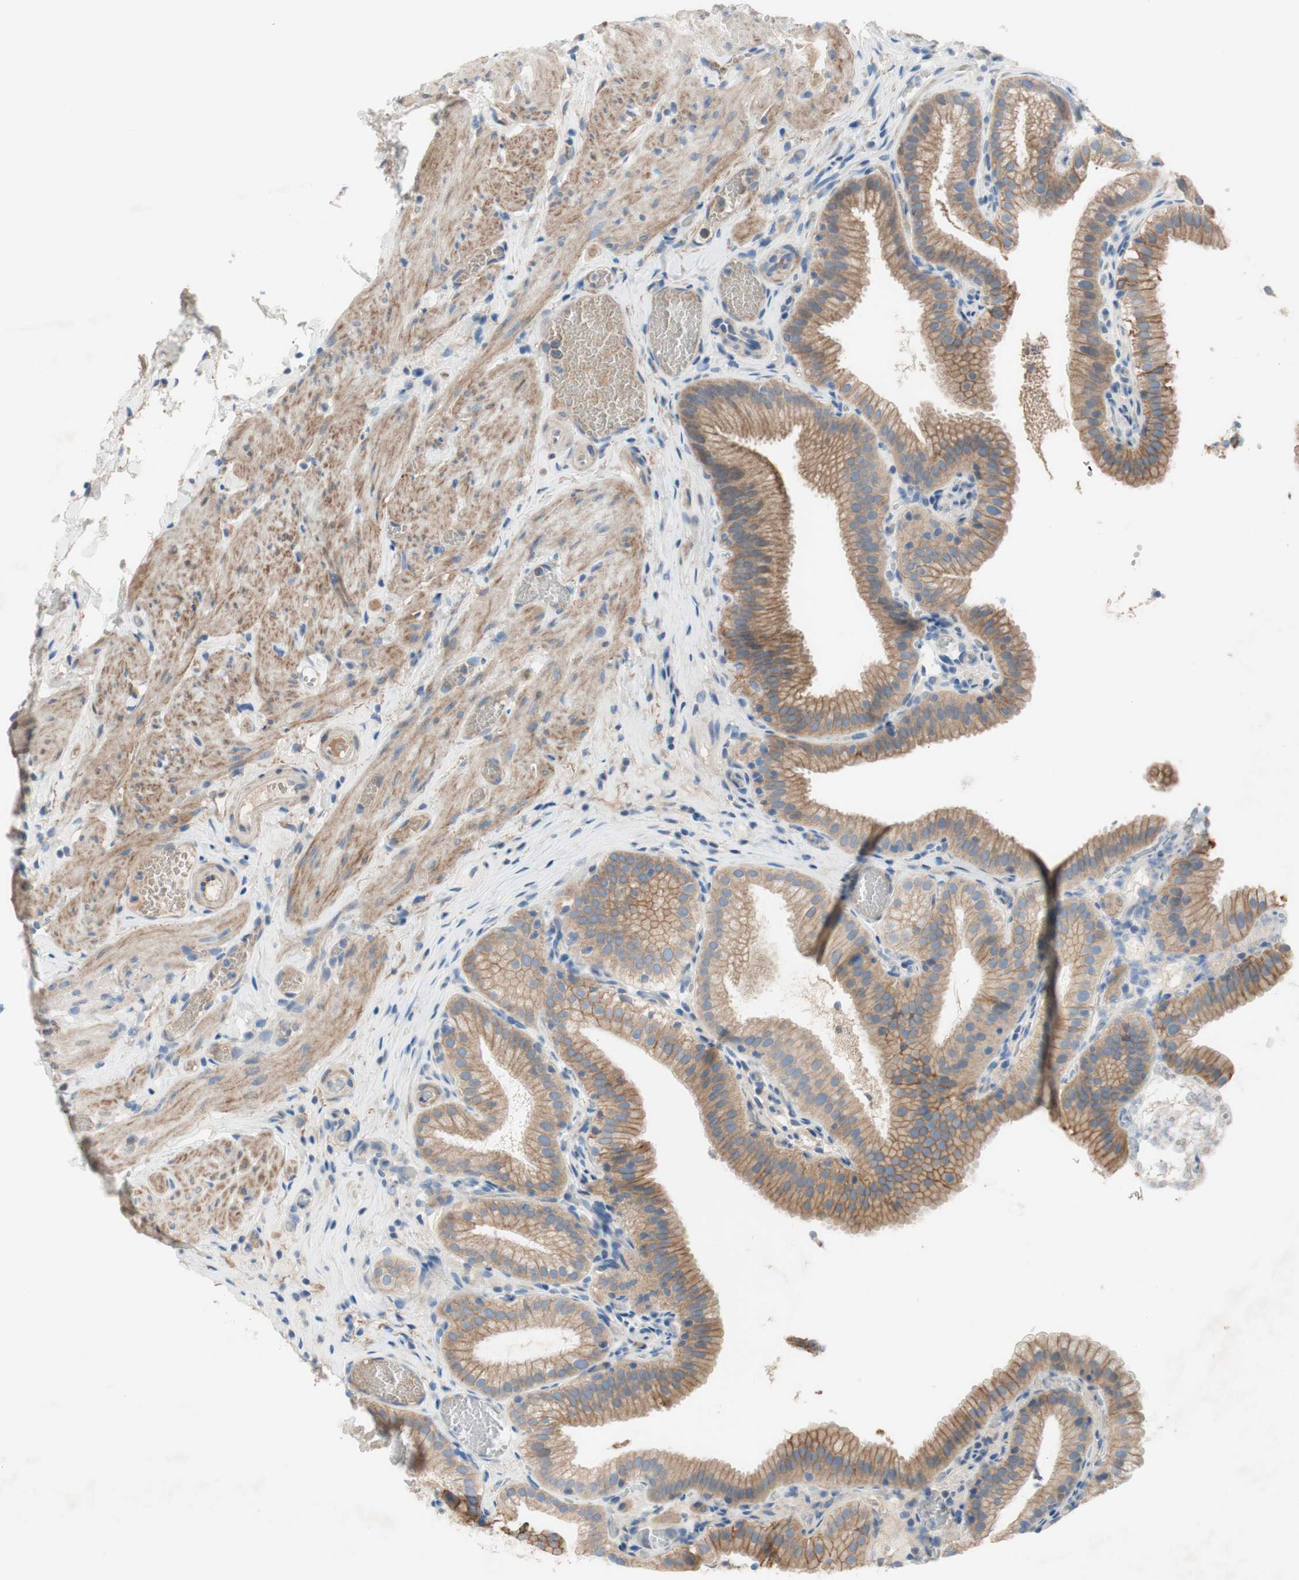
{"staining": {"intensity": "moderate", "quantity": ">75%", "location": "cytoplasmic/membranous"}, "tissue": "gallbladder", "cell_type": "Glandular cells", "image_type": "normal", "snomed": [{"axis": "morphology", "description": "Normal tissue, NOS"}, {"axis": "topography", "description": "Gallbladder"}], "caption": "Immunohistochemistry (IHC) staining of normal gallbladder, which exhibits medium levels of moderate cytoplasmic/membranous expression in approximately >75% of glandular cells indicating moderate cytoplasmic/membranous protein expression. The staining was performed using DAB (brown) for protein detection and nuclei were counterstained in hematoxylin (blue).", "gene": "FDFT1", "patient": {"sex": "male", "age": 54}}